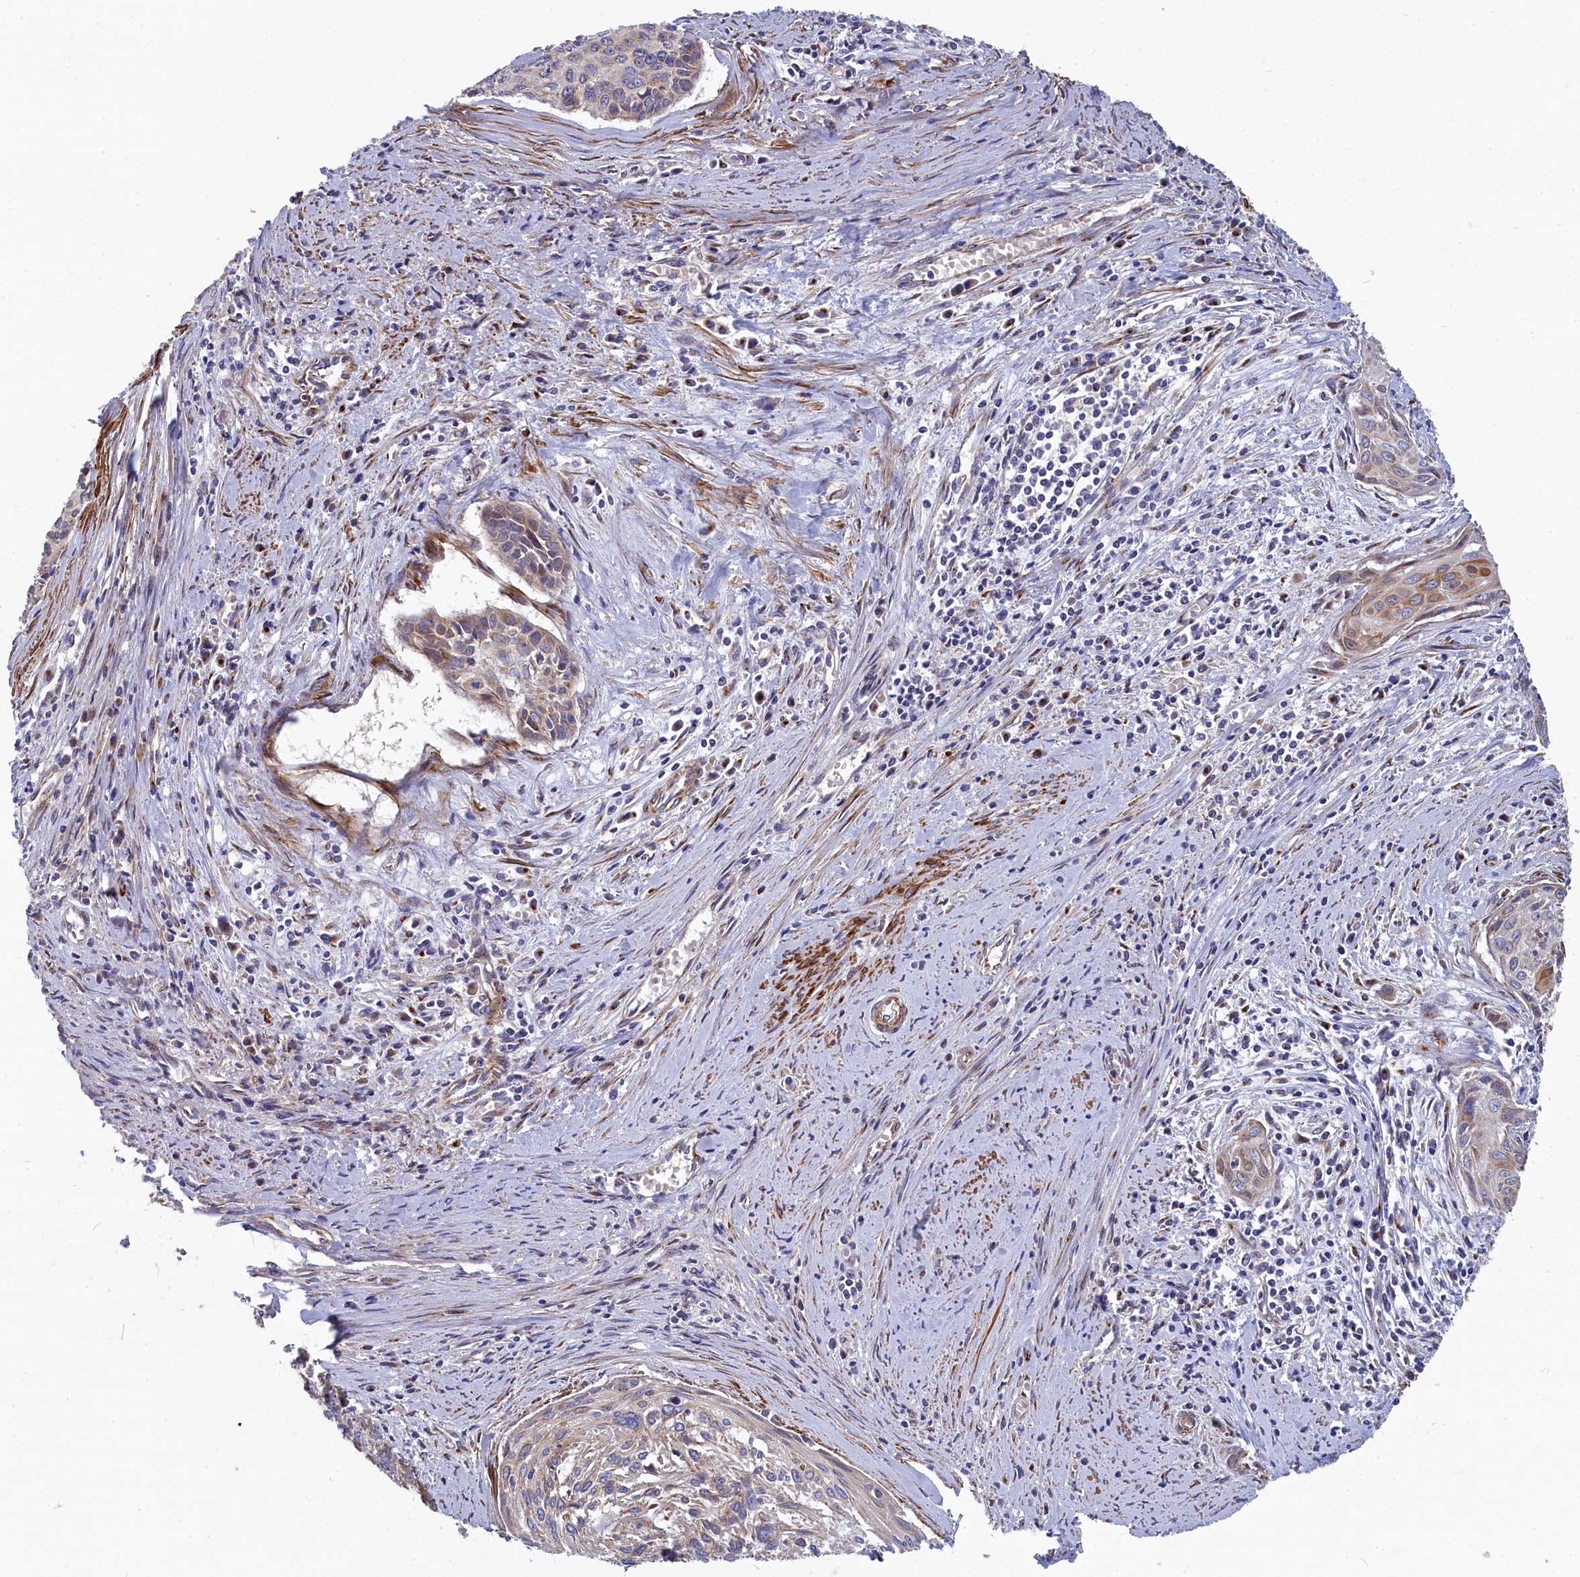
{"staining": {"intensity": "moderate", "quantity": "<25%", "location": "cytoplasmic/membranous"}, "tissue": "cervical cancer", "cell_type": "Tumor cells", "image_type": "cancer", "snomed": [{"axis": "morphology", "description": "Squamous cell carcinoma, NOS"}, {"axis": "topography", "description": "Cervix"}], "caption": "Tumor cells reveal low levels of moderate cytoplasmic/membranous expression in approximately <25% of cells in human cervical cancer.", "gene": "TUBGCP4", "patient": {"sex": "female", "age": 55}}